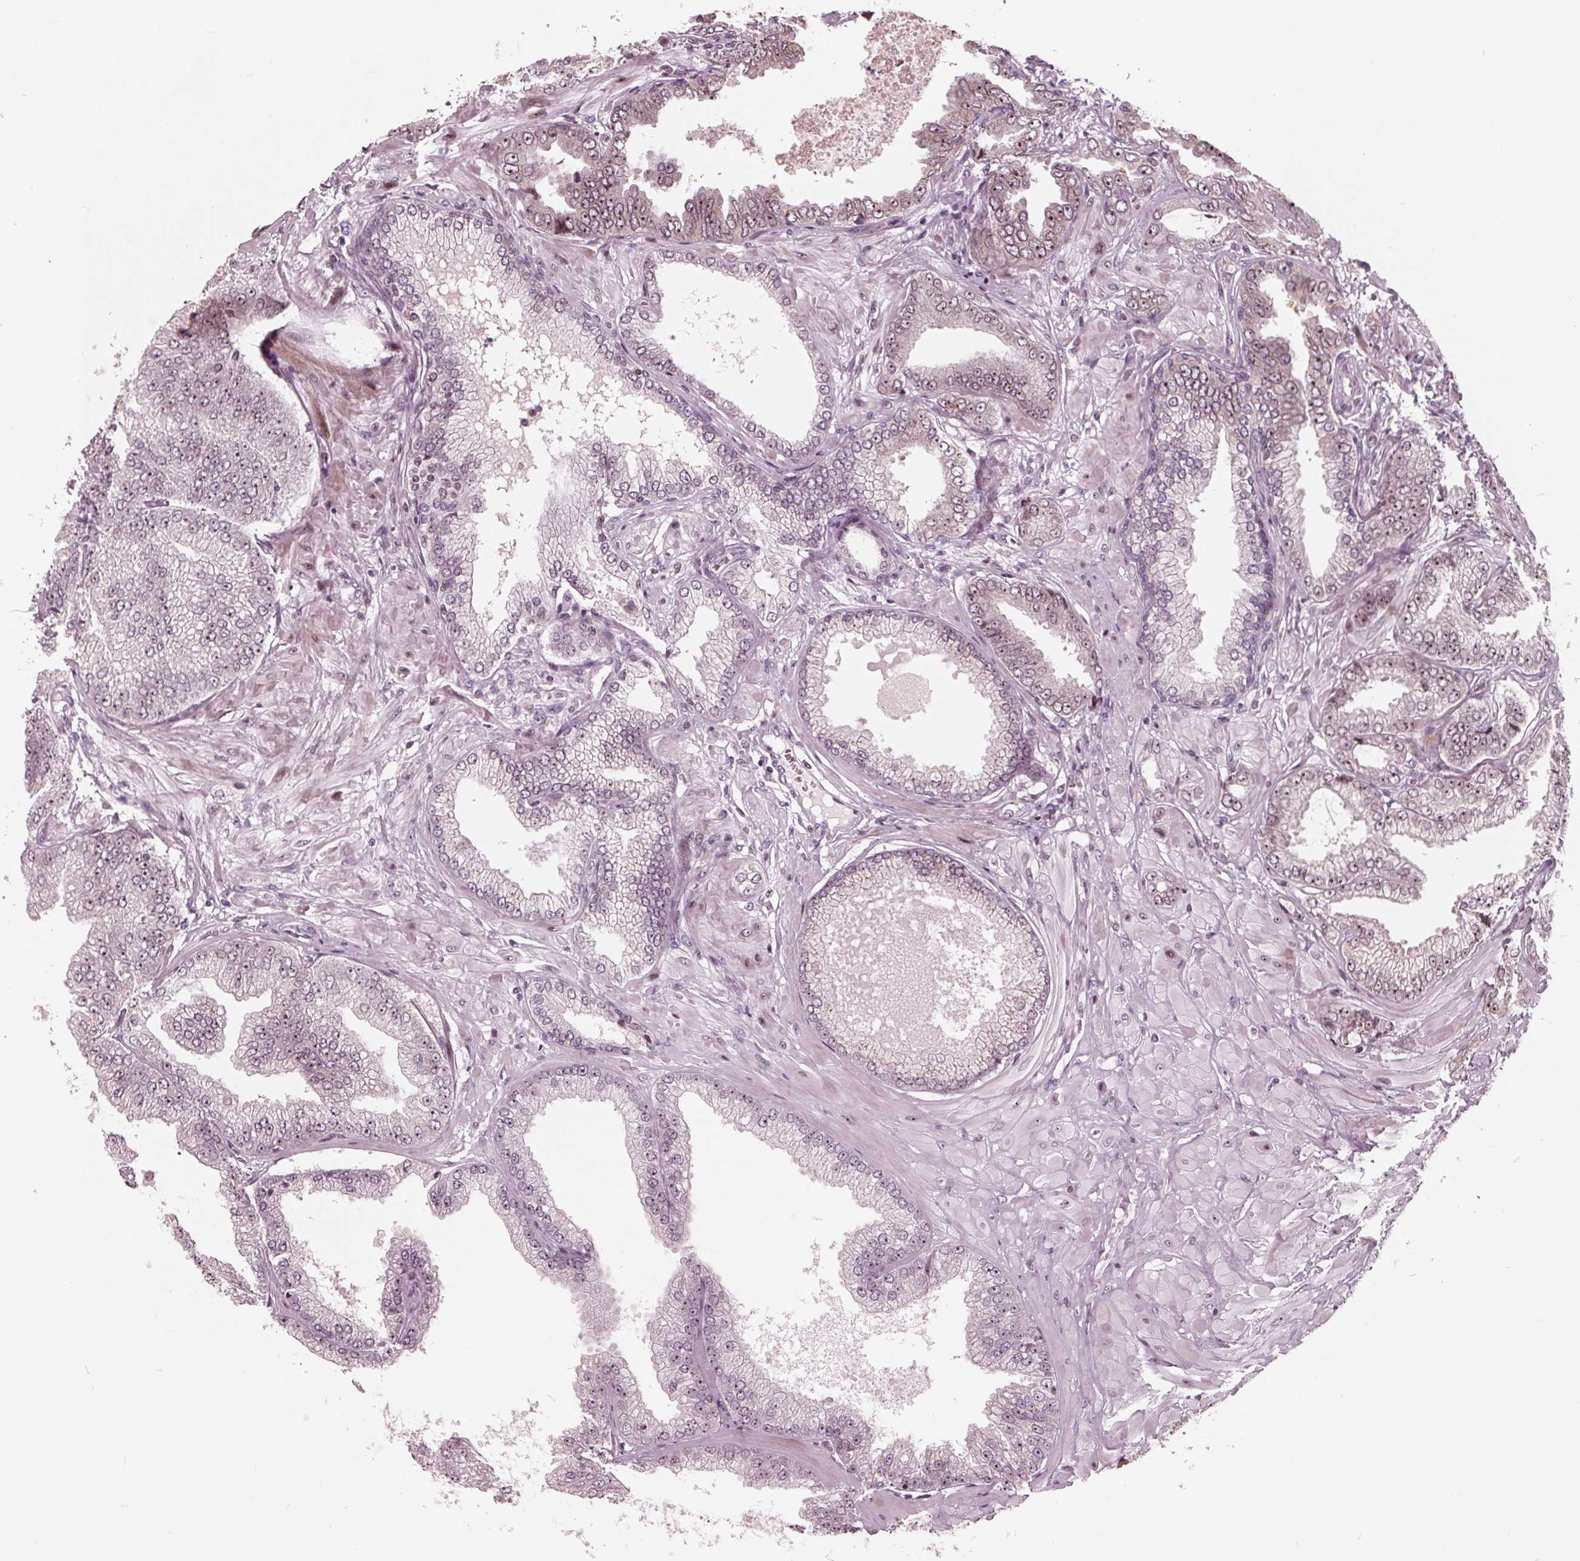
{"staining": {"intensity": "weak", "quantity": "<25%", "location": "cytoplasmic/membranous,nuclear"}, "tissue": "prostate cancer", "cell_type": "Tumor cells", "image_type": "cancer", "snomed": [{"axis": "morphology", "description": "Adenocarcinoma, Low grade"}, {"axis": "topography", "description": "Prostate"}], "caption": "Immunohistochemical staining of human adenocarcinoma (low-grade) (prostate) demonstrates no significant positivity in tumor cells.", "gene": "NUP210", "patient": {"sex": "male", "age": 55}}